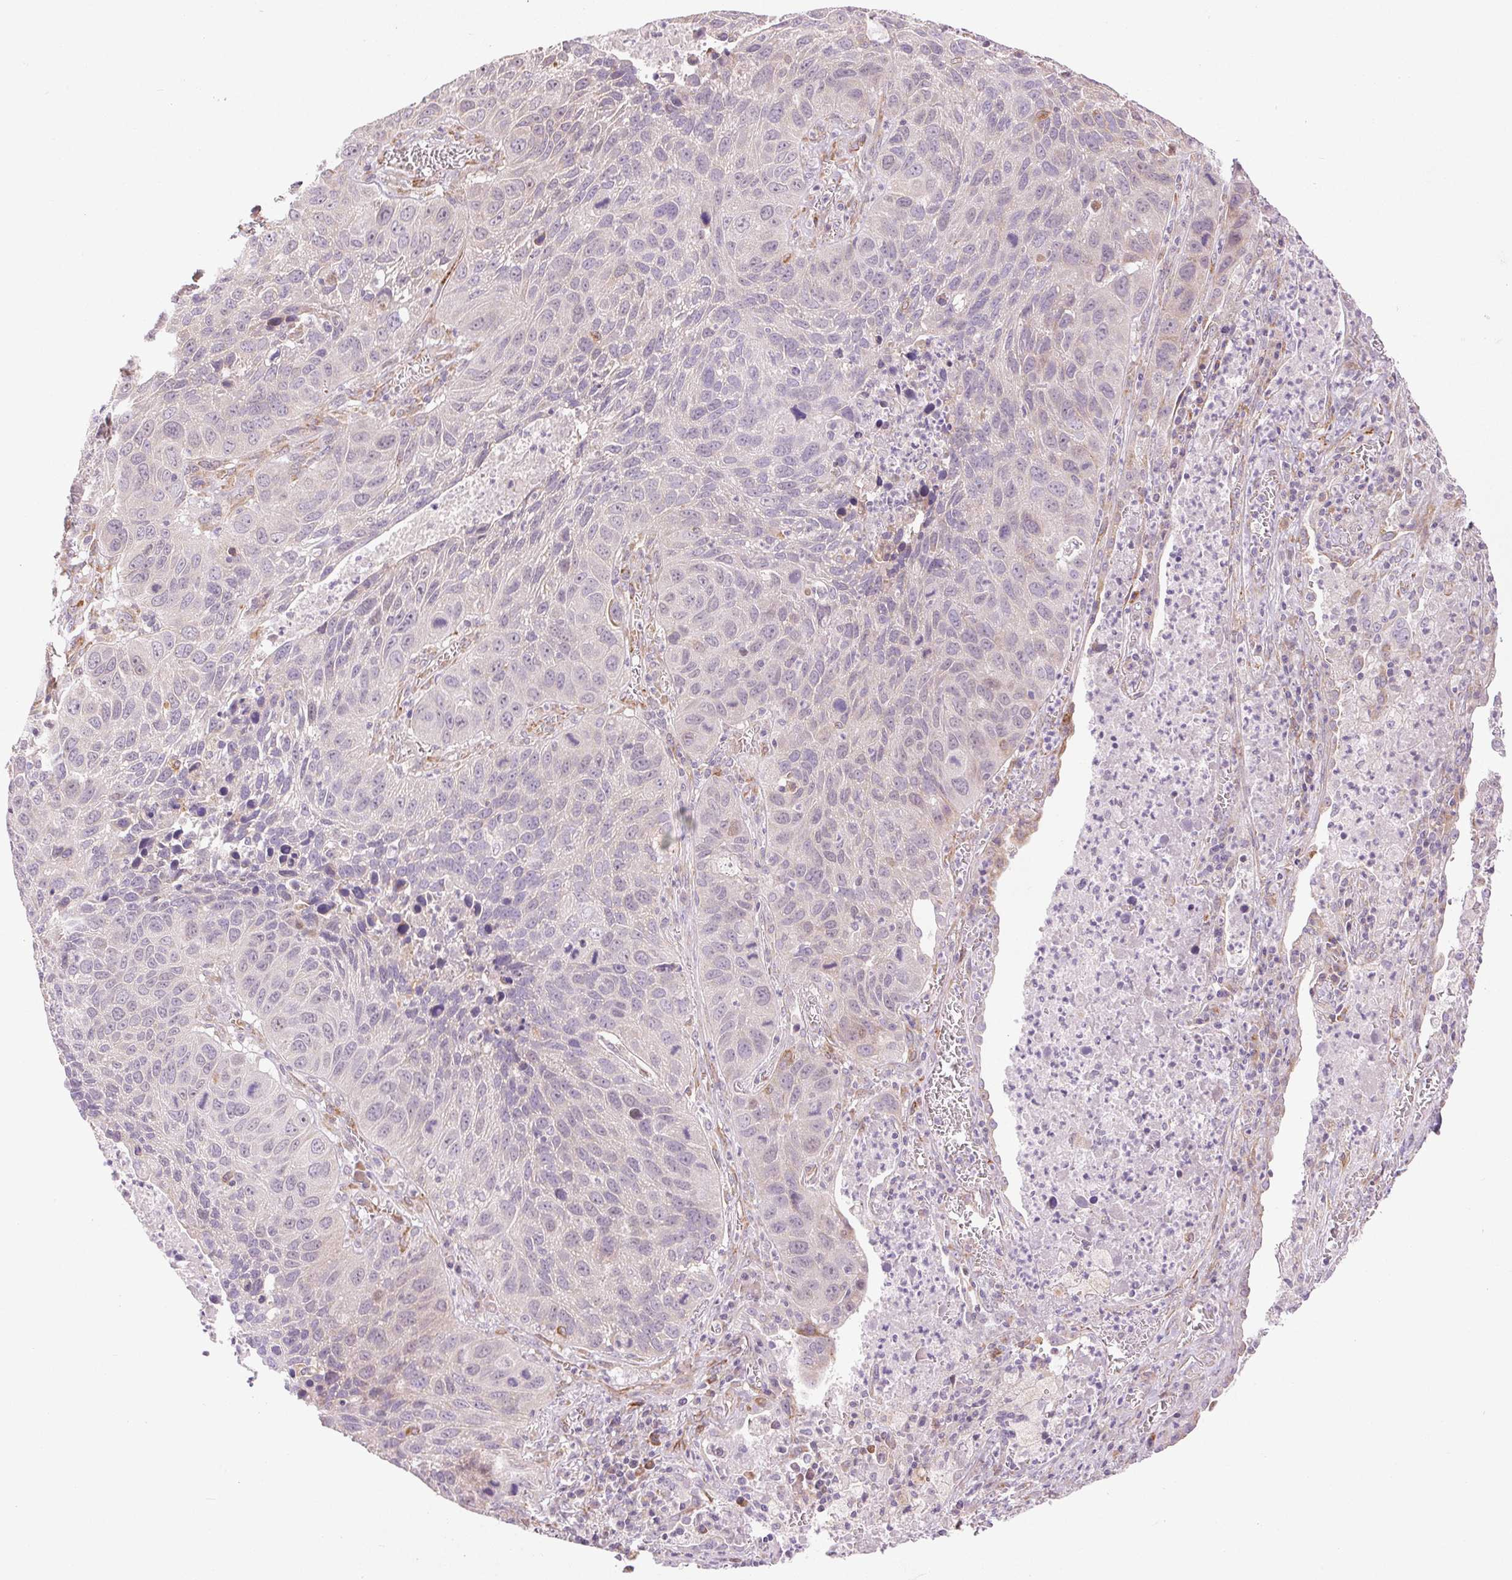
{"staining": {"intensity": "negative", "quantity": "none", "location": "none"}, "tissue": "lung cancer", "cell_type": "Tumor cells", "image_type": "cancer", "snomed": [{"axis": "morphology", "description": "Squamous cell carcinoma, NOS"}, {"axis": "topography", "description": "Lung"}], "caption": "A histopathology image of lung cancer stained for a protein exhibits no brown staining in tumor cells.", "gene": "METTL17", "patient": {"sex": "female", "age": 61}}